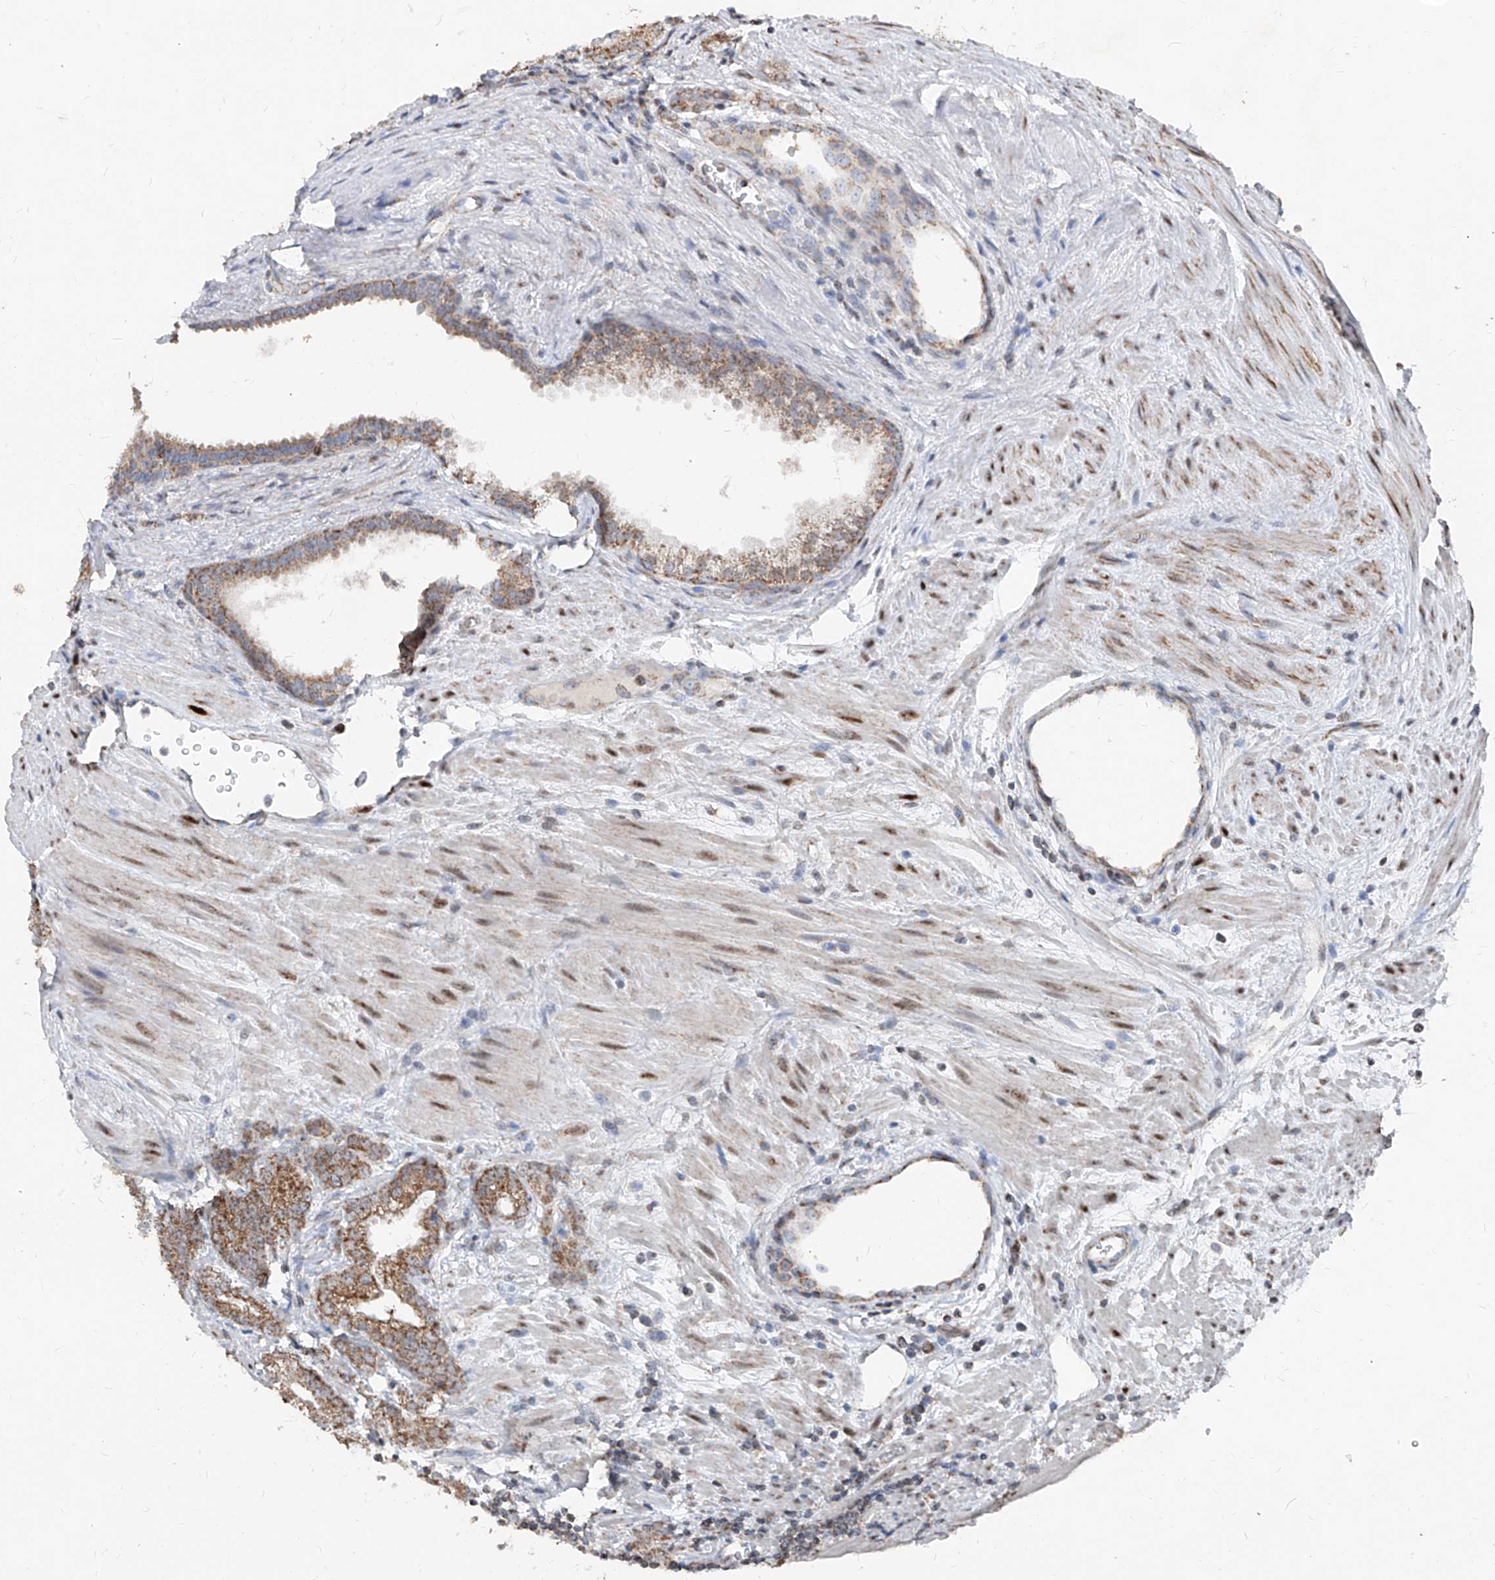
{"staining": {"intensity": "moderate", "quantity": "25%-75%", "location": "cytoplasmic/membranous"}, "tissue": "prostate cancer", "cell_type": "Tumor cells", "image_type": "cancer", "snomed": [{"axis": "morphology", "description": "Normal morphology"}, {"axis": "morphology", "description": "Adenocarcinoma, Low grade"}, {"axis": "topography", "description": "Prostate"}], "caption": "Prostate cancer (low-grade adenocarcinoma) stained with a protein marker exhibits moderate staining in tumor cells.", "gene": "NDUFB3", "patient": {"sex": "male", "age": 72}}